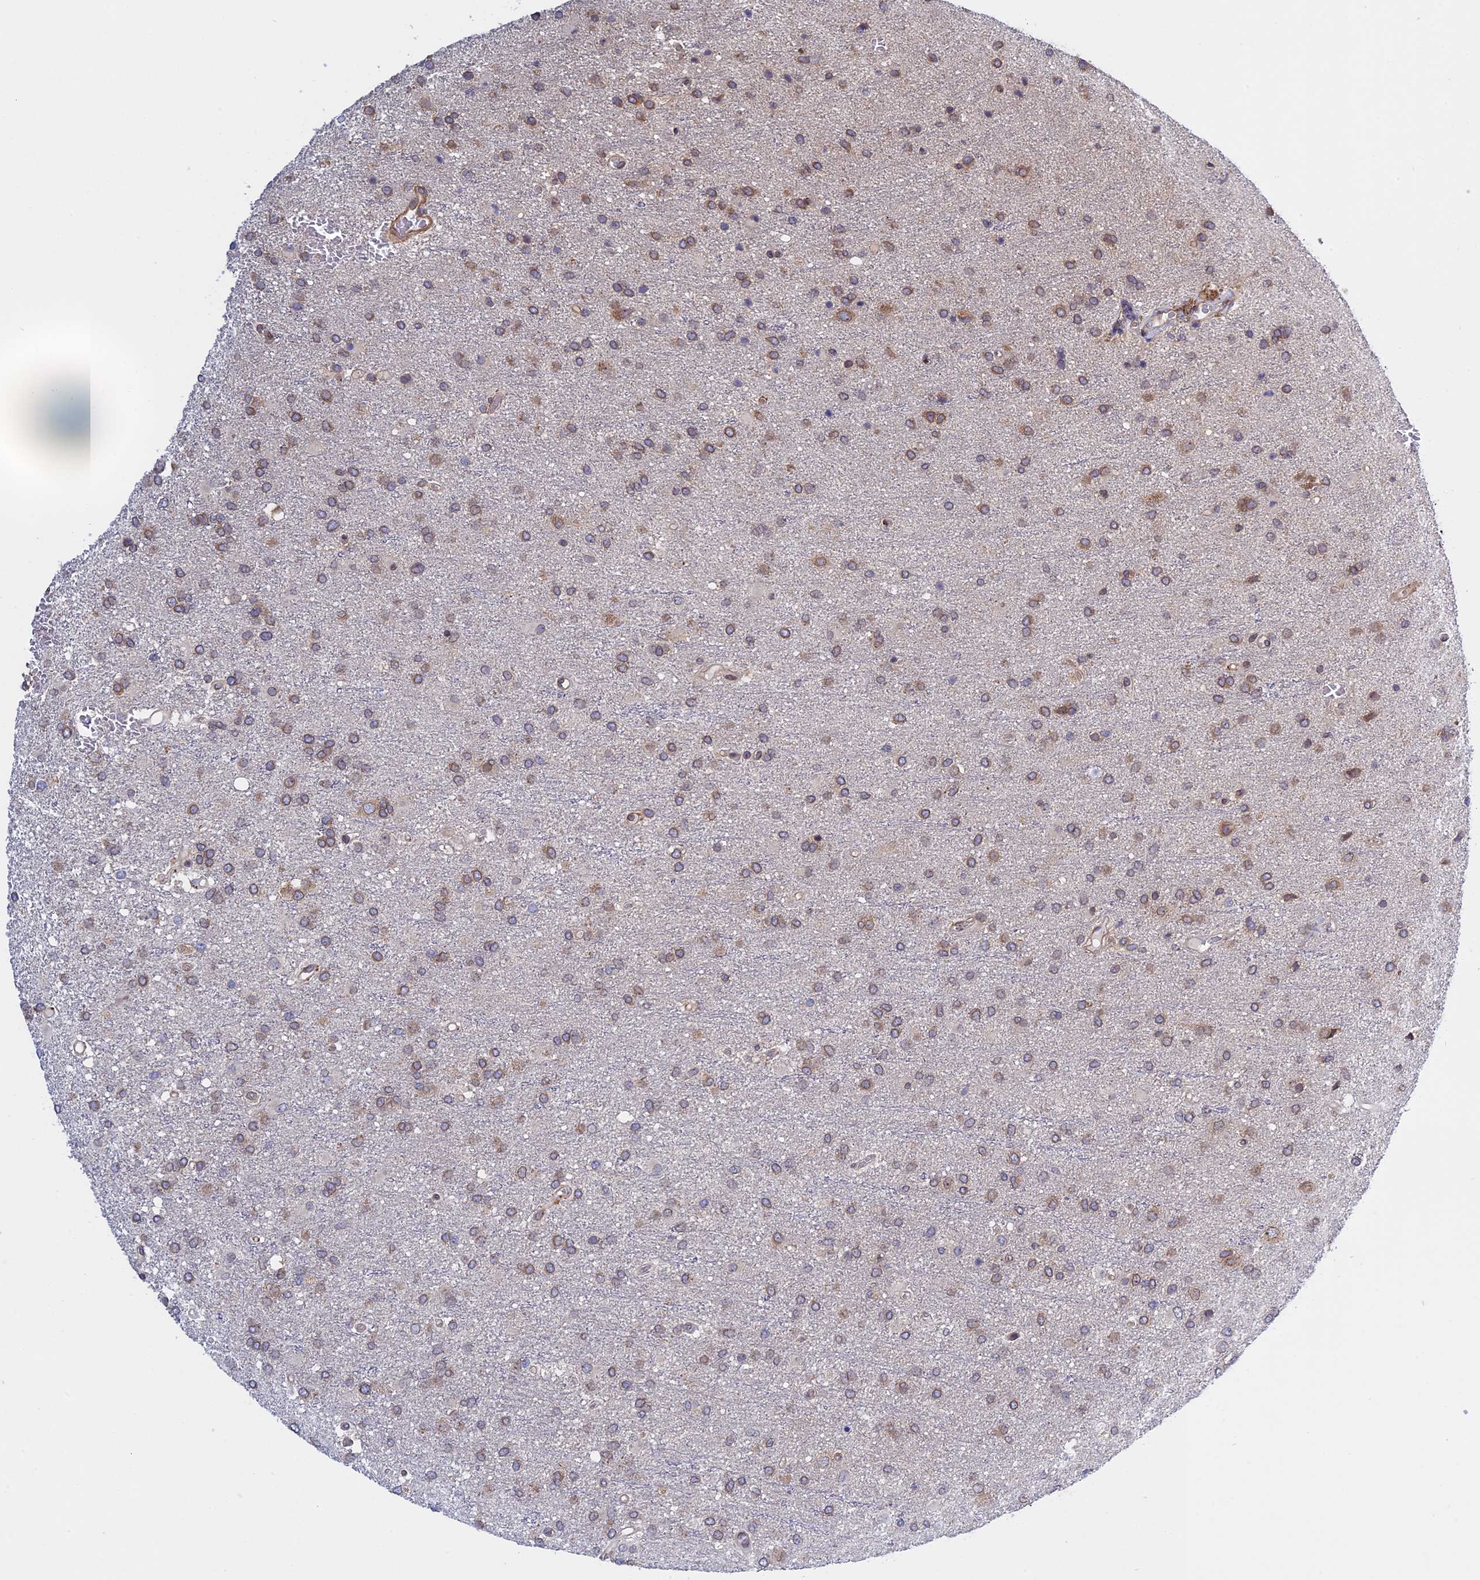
{"staining": {"intensity": "moderate", "quantity": "25%-75%", "location": "cytoplasmic/membranous"}, "tissue": "glioma", "cell_type": "Tumor cells", "image_type": "cancer", "snomed": [{"axis": "morphology", "description": "Glioma, malignant, High grade"}, {"axis": "topography", "description": "Brain"}], "caption": "Human glioma stained for a protein (brown) exhibits moderate cytoplasmic/membranous positive expression in approximately 25%-75% of tumor cells.", "gene": "NAA10", "patient": {"sex": "female", "age": 74}}